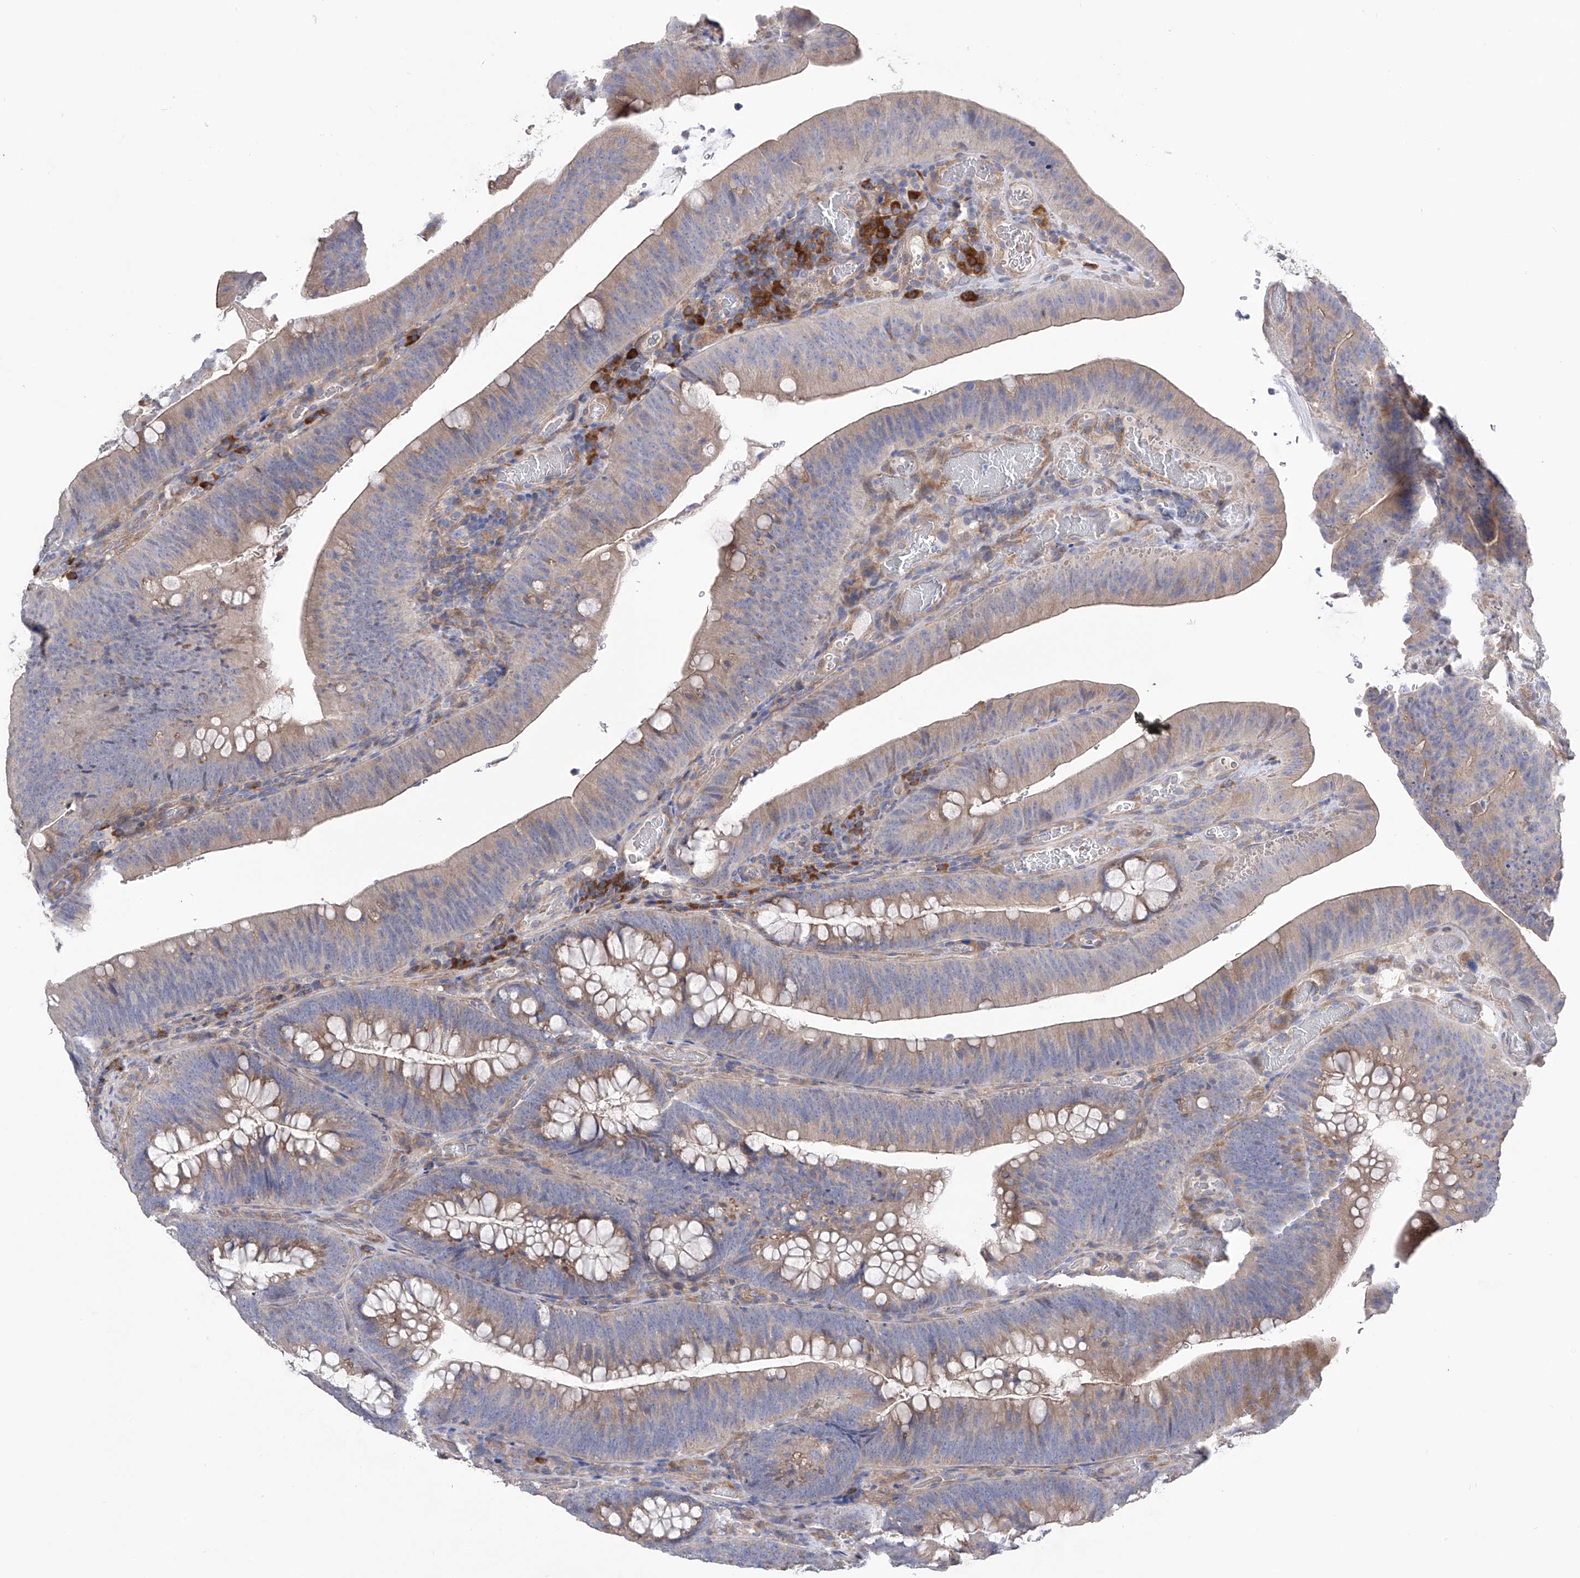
{"staining": {"intensity": "moderate", "quantity": "25%-75%", "location": "cytoplasmic/membranous"}, "tissue": "colorectal cancer", "cell_type": "Tumor cells", "image_type": "cancer", "snomed": [{"axis": "morphology", "description": "Normal tissue, NOS"}, {"axis": "topography", "description": "Colon"}], "caption": "Colorectal cancer tissue demonstrates moderate cytoplasmic/membranous positivity in approximately 25%-75% of tumor cells, visualized by immunohistochemistry.", "gene": "NFATC4", "patient": {"sex": "female", "age": 82}}